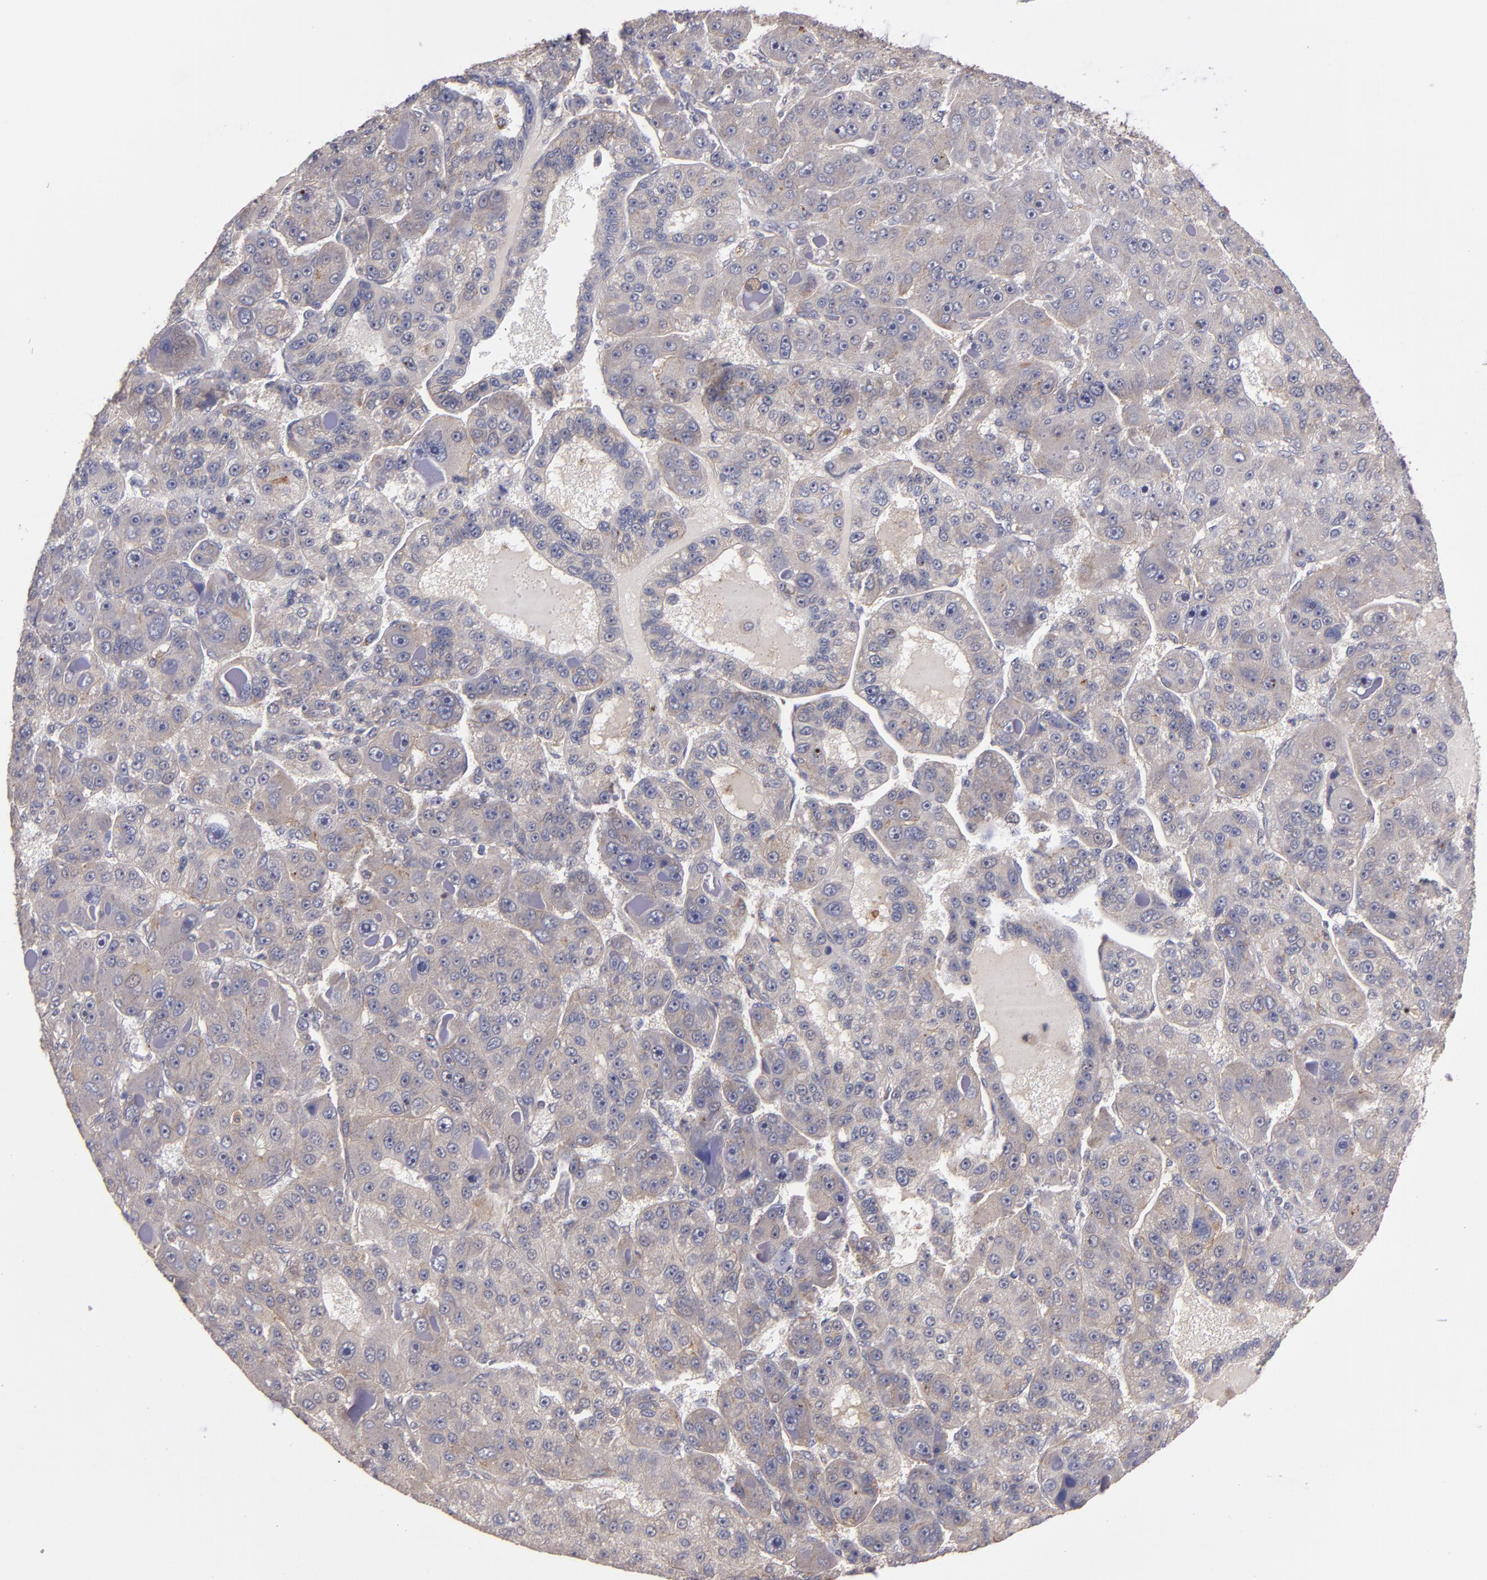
{"staining": {"intensity": "weak", "quantity": ">75%", "location": "cytoplasmic/membranous"}, "tissue": "liver cancer", "cell_type": "Tumor cells", "image_type": "cancer", "snomed": [{"axis": "morphology", "description": "Carcinoma, Hepatocellular, NOS"}, {"axis": "topography", "description": "Liver"}], "caption": "Immunohistochemical staining of hepatocellular carcinoma (liver) displays weak cytoplasmic/membranous protein staining in about >75% of tumor cells.", "gene": "CTSO", "patient": {"sex": "male", "age": 76}}